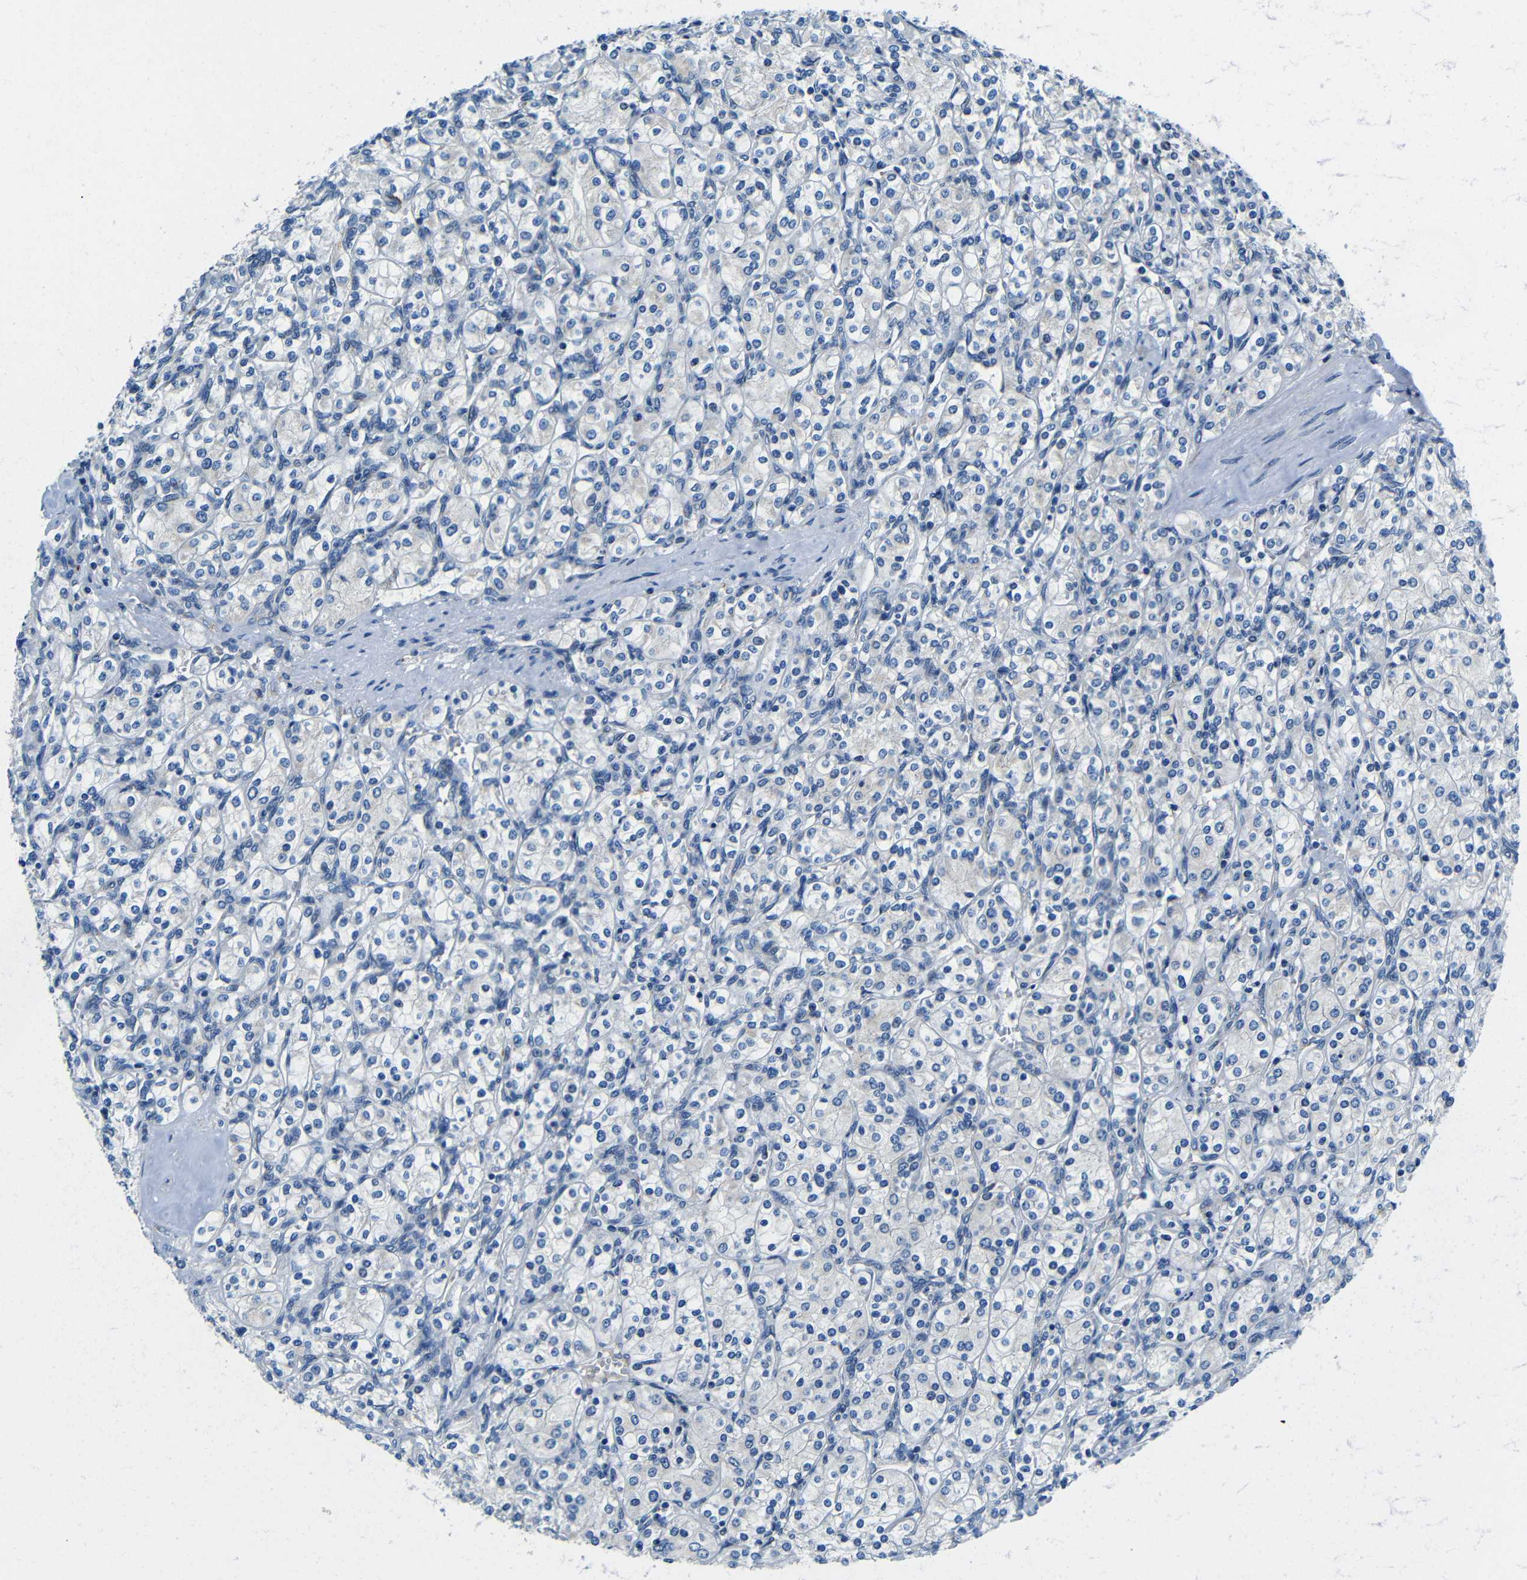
{"staining": {"intensity": "negative", "quantity": "none", "location": "none"}, "tissue": "renal cancer", "cell_type": "Tumor cells", "image_type": "cancer", "snomed": [{"axis": "morphology", "description": "Adenocarcinoma, NOS"}, {"axis": "topography", "description": "Kidney"}], "caption": "Immunohistochemistry of human adenocarcinoma (renal) displays no staining in tumor cells.", "gene": "USO1", "patient": {"sex": "male", "age": 77}}